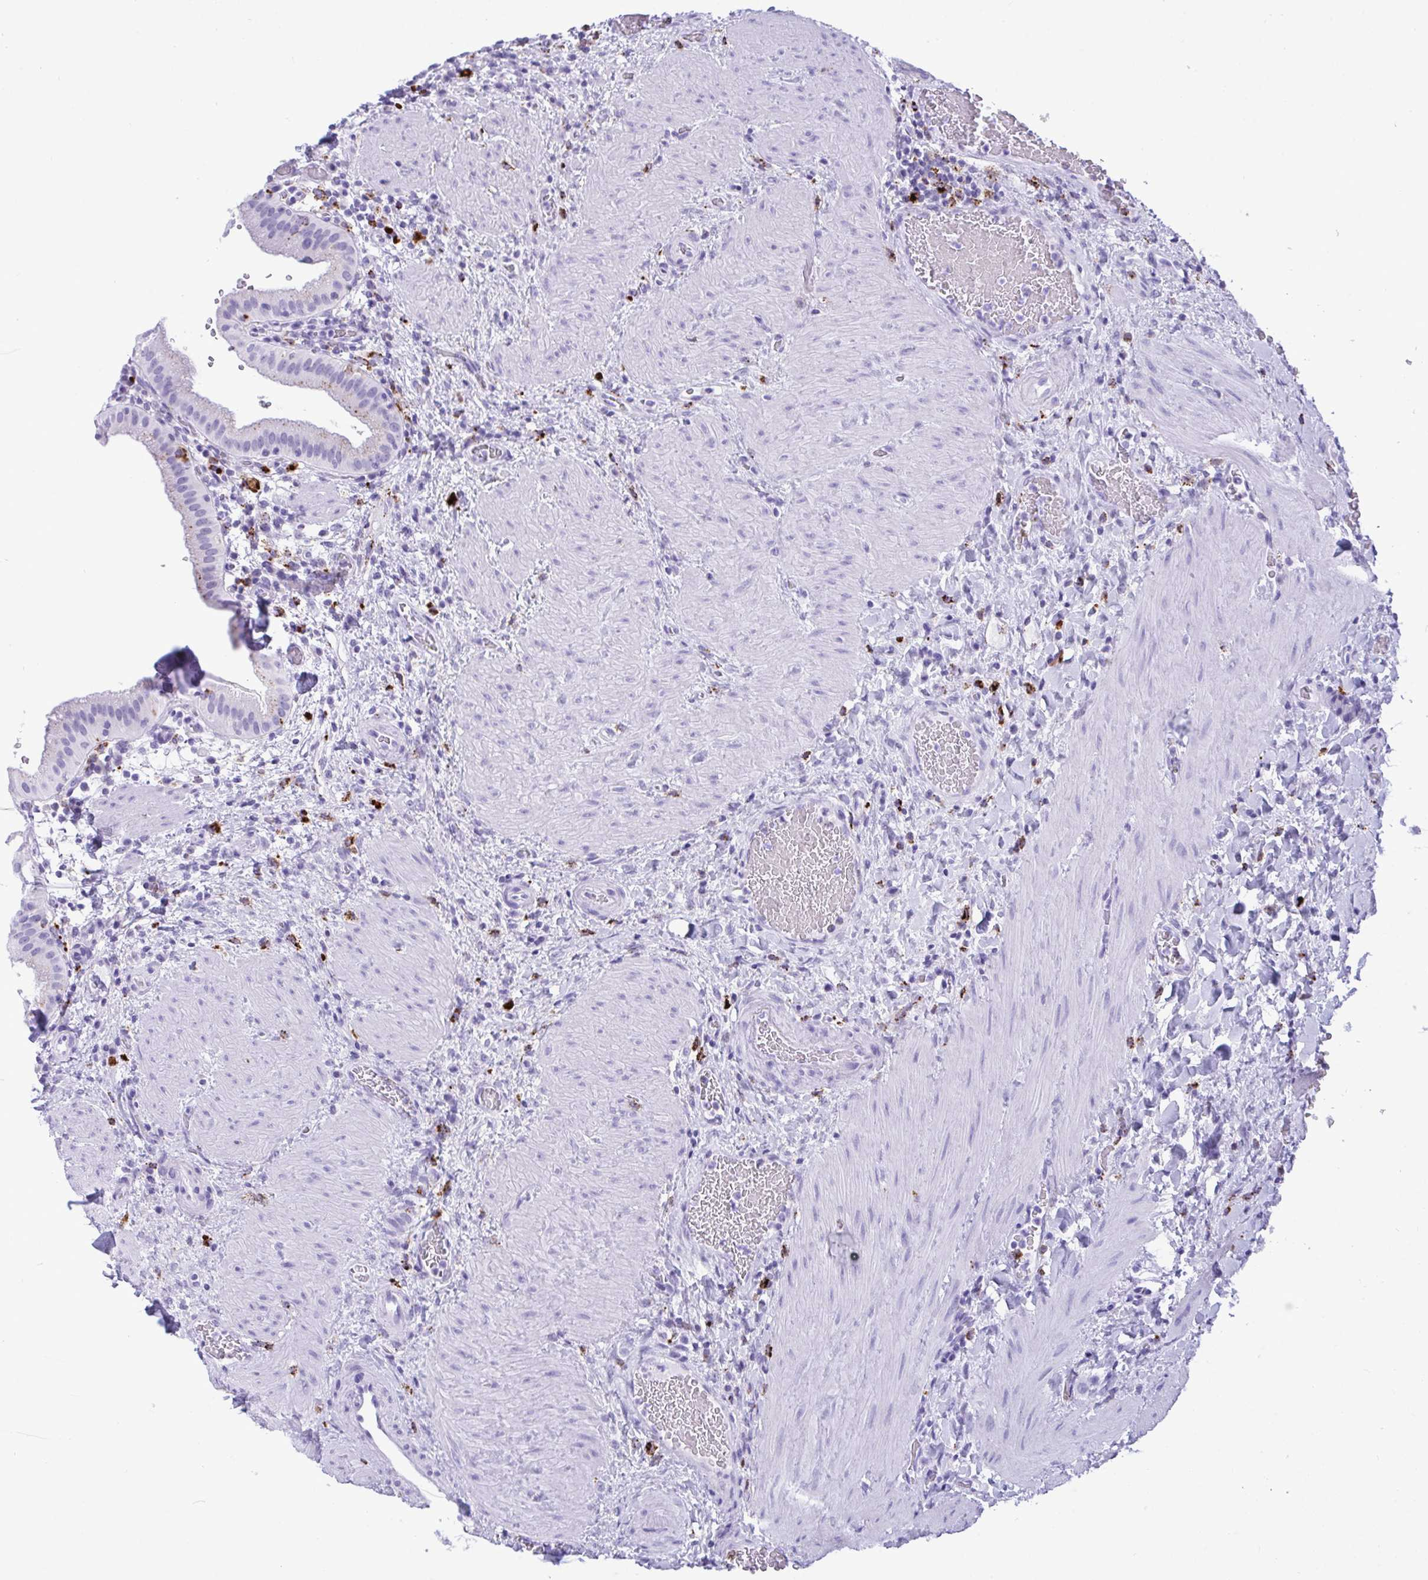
{"staining": {"intensity": "strong", "quantity": "25%-75%", "location": "cytoplasmic/membranous"}, "tissue": "gallbladder", "cell_type": "Glandular cells", "image_type": "normal", "snomed": [{"axis": "morphology", "description": "Normal tissue, NOS"}, {"axis": "topography", "description": "Gallbladder"}], "caption": "This histopathology image shows immunohistochemistry (IHC) staining of unremarkable gallbladder, with high strong cytoplasmic/membranous staining in approximately 25%-75% of glandular cells.", "gene": "CPVL", "patient": {"sex": "male", "age": 26}}